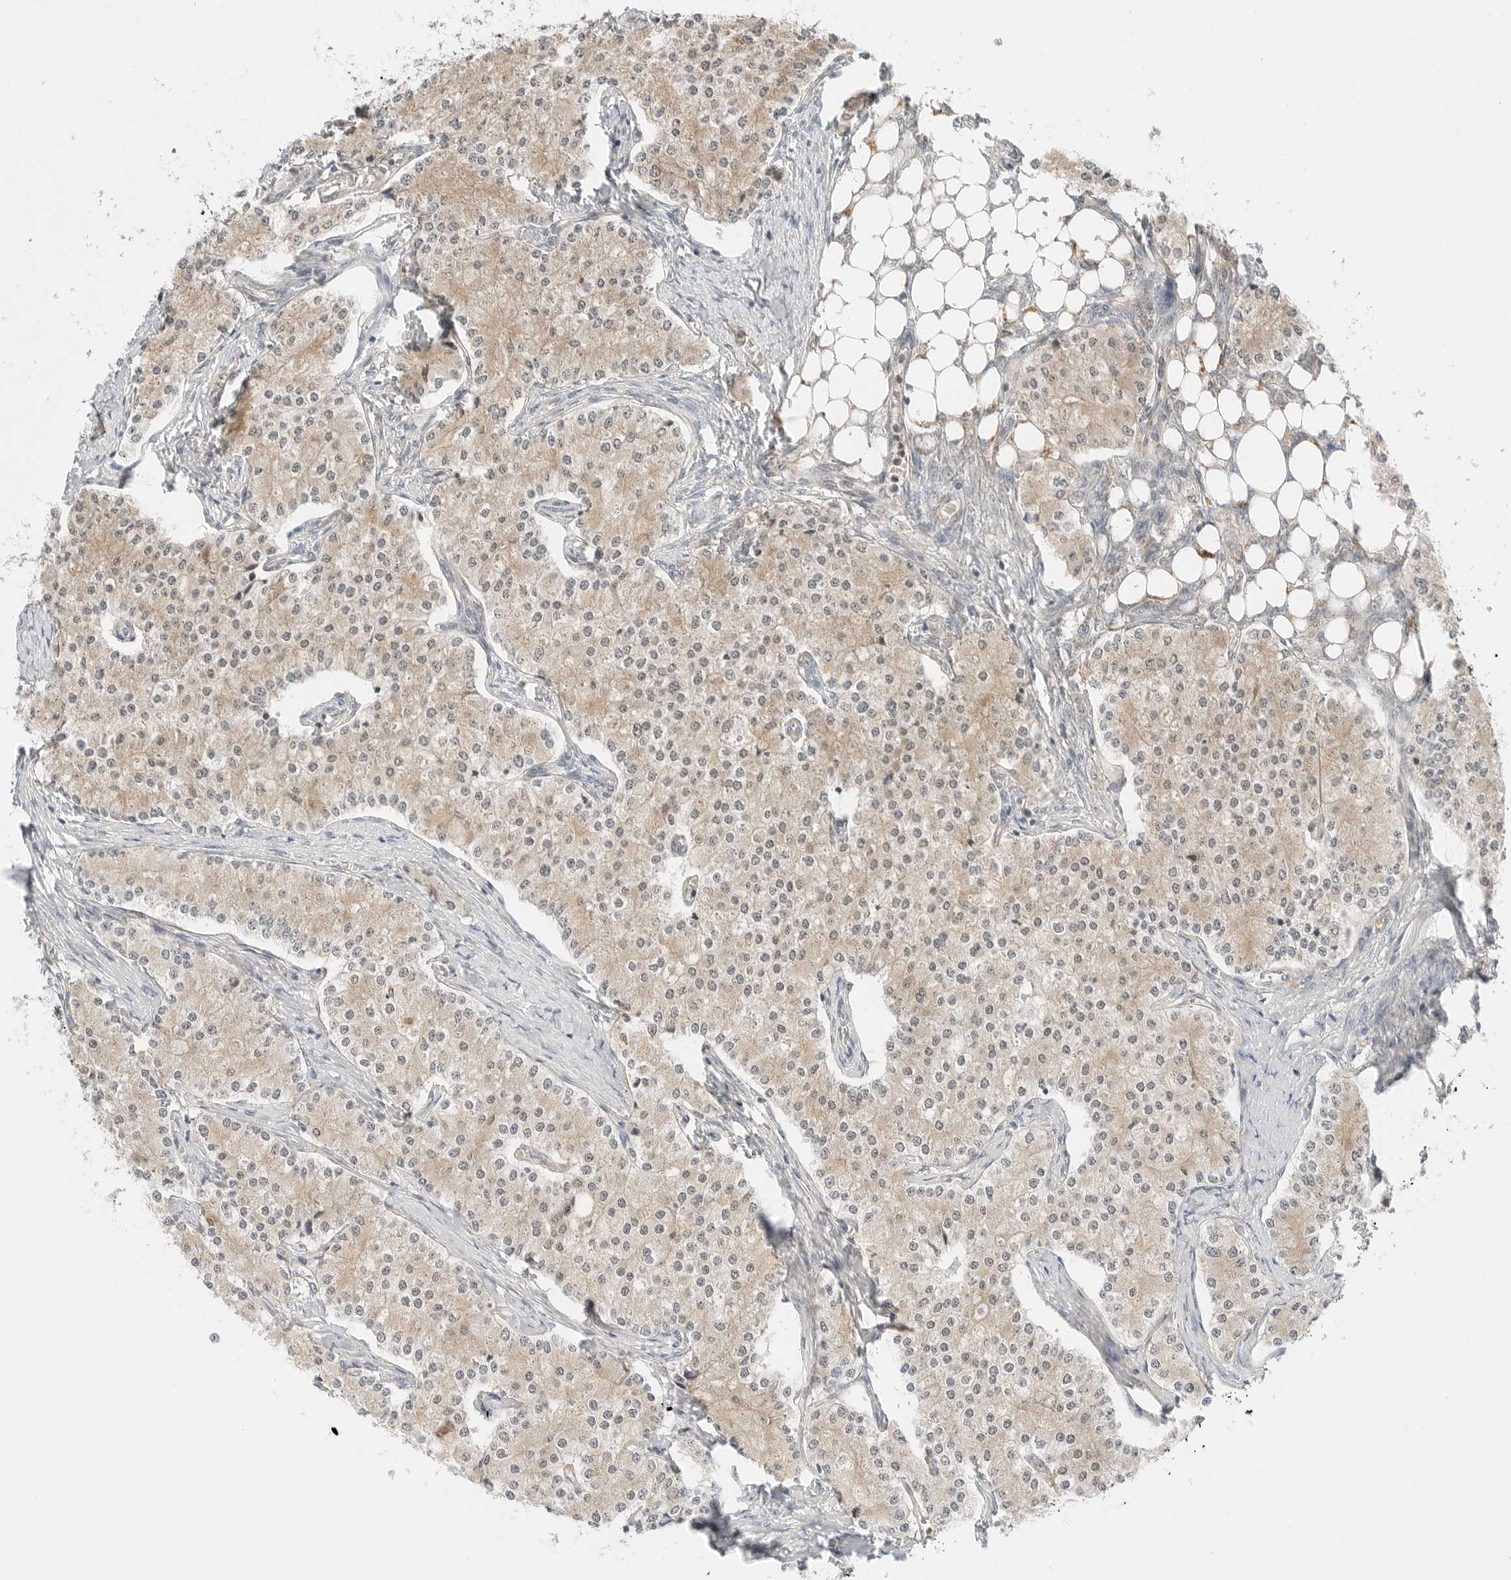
{"staining": {"intensity": "weak", "quantity": ">75%", "location": "cytoplasmic/membranous"}, "tissue": "carcinoid", "cell_type": "Tumor cells", "image_type": "cancer", "snomed": [{"axis": "morphology", "description": "Carcinoid, malignant, NOS"}, {"axis": "topography", "description": "Colon"}], "caption": "Immunohistochemistry image of human malignant carcinoid stained for a protein (brown), which reveals low levels of weak cytoplasmic/membranous staining in approximately >75% of tumor cells.", "gene": "IQCC", "patient": {"sex": "female", "age": 52}}